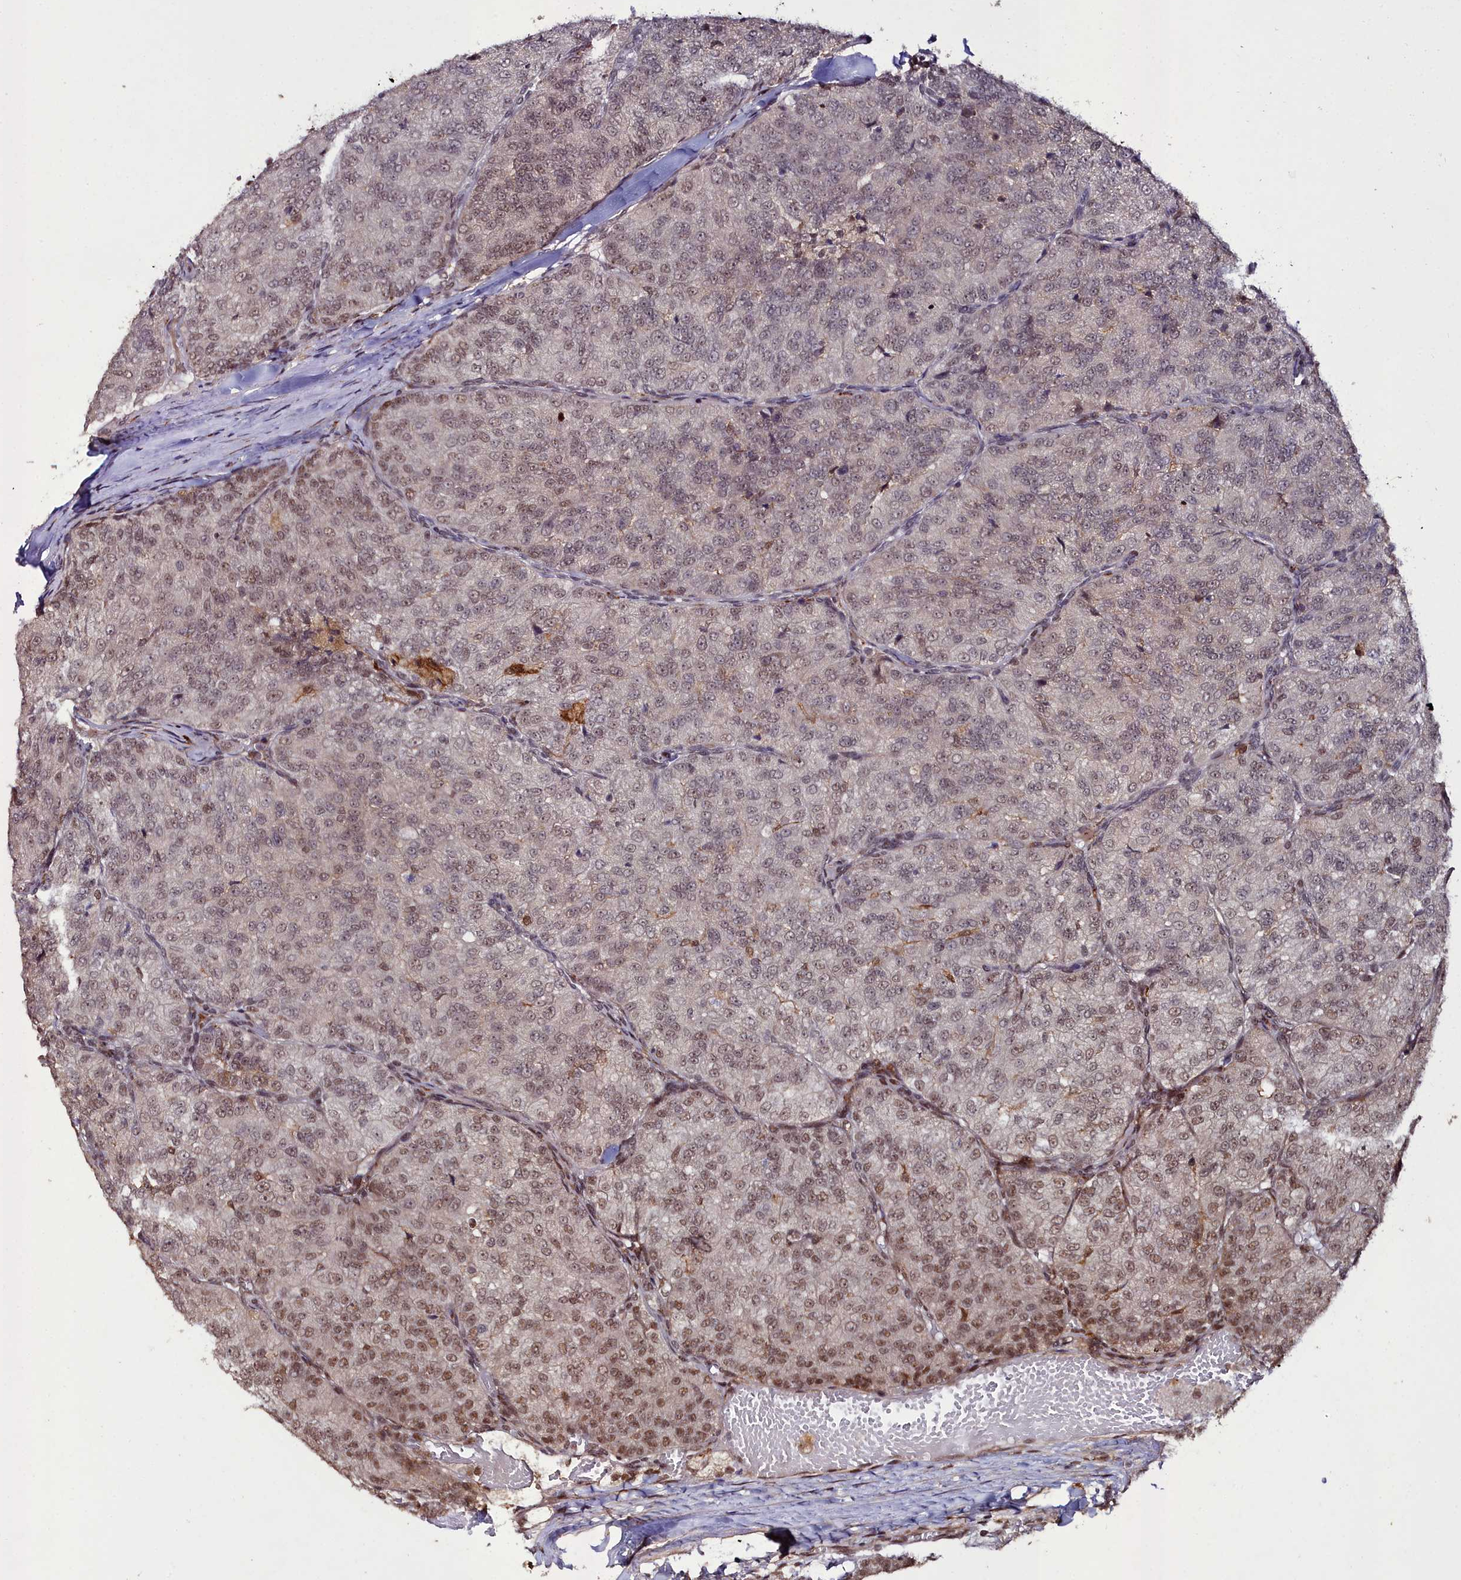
{"staining": {"intensity": "moderate", "quantity": "<25%", "location": "nuclear"}, "tissue": "renal cancer", "cell_type": "Tumor cells", "image_type": "cancer", "snomed": [{"axis": "morphology", "description": "Adenocarcinoma, NOS"}, {"axis": "topography", "description": "Kidney"}], "caption": "High-magnification brightfield microscopy of renal adenocarcinoma stained with DAB (brown) and counterstained with hematoxylin (blue). tumor cells exhibit moderate nuclear positivity is seen in about<25% of cells. (DAB (3,3'-diaminobenzidine) IHC, brown staining for protein, blue staining for nuclei).", "gene": "CXXC1", "patient": {"sex": "female", "age": 63}}